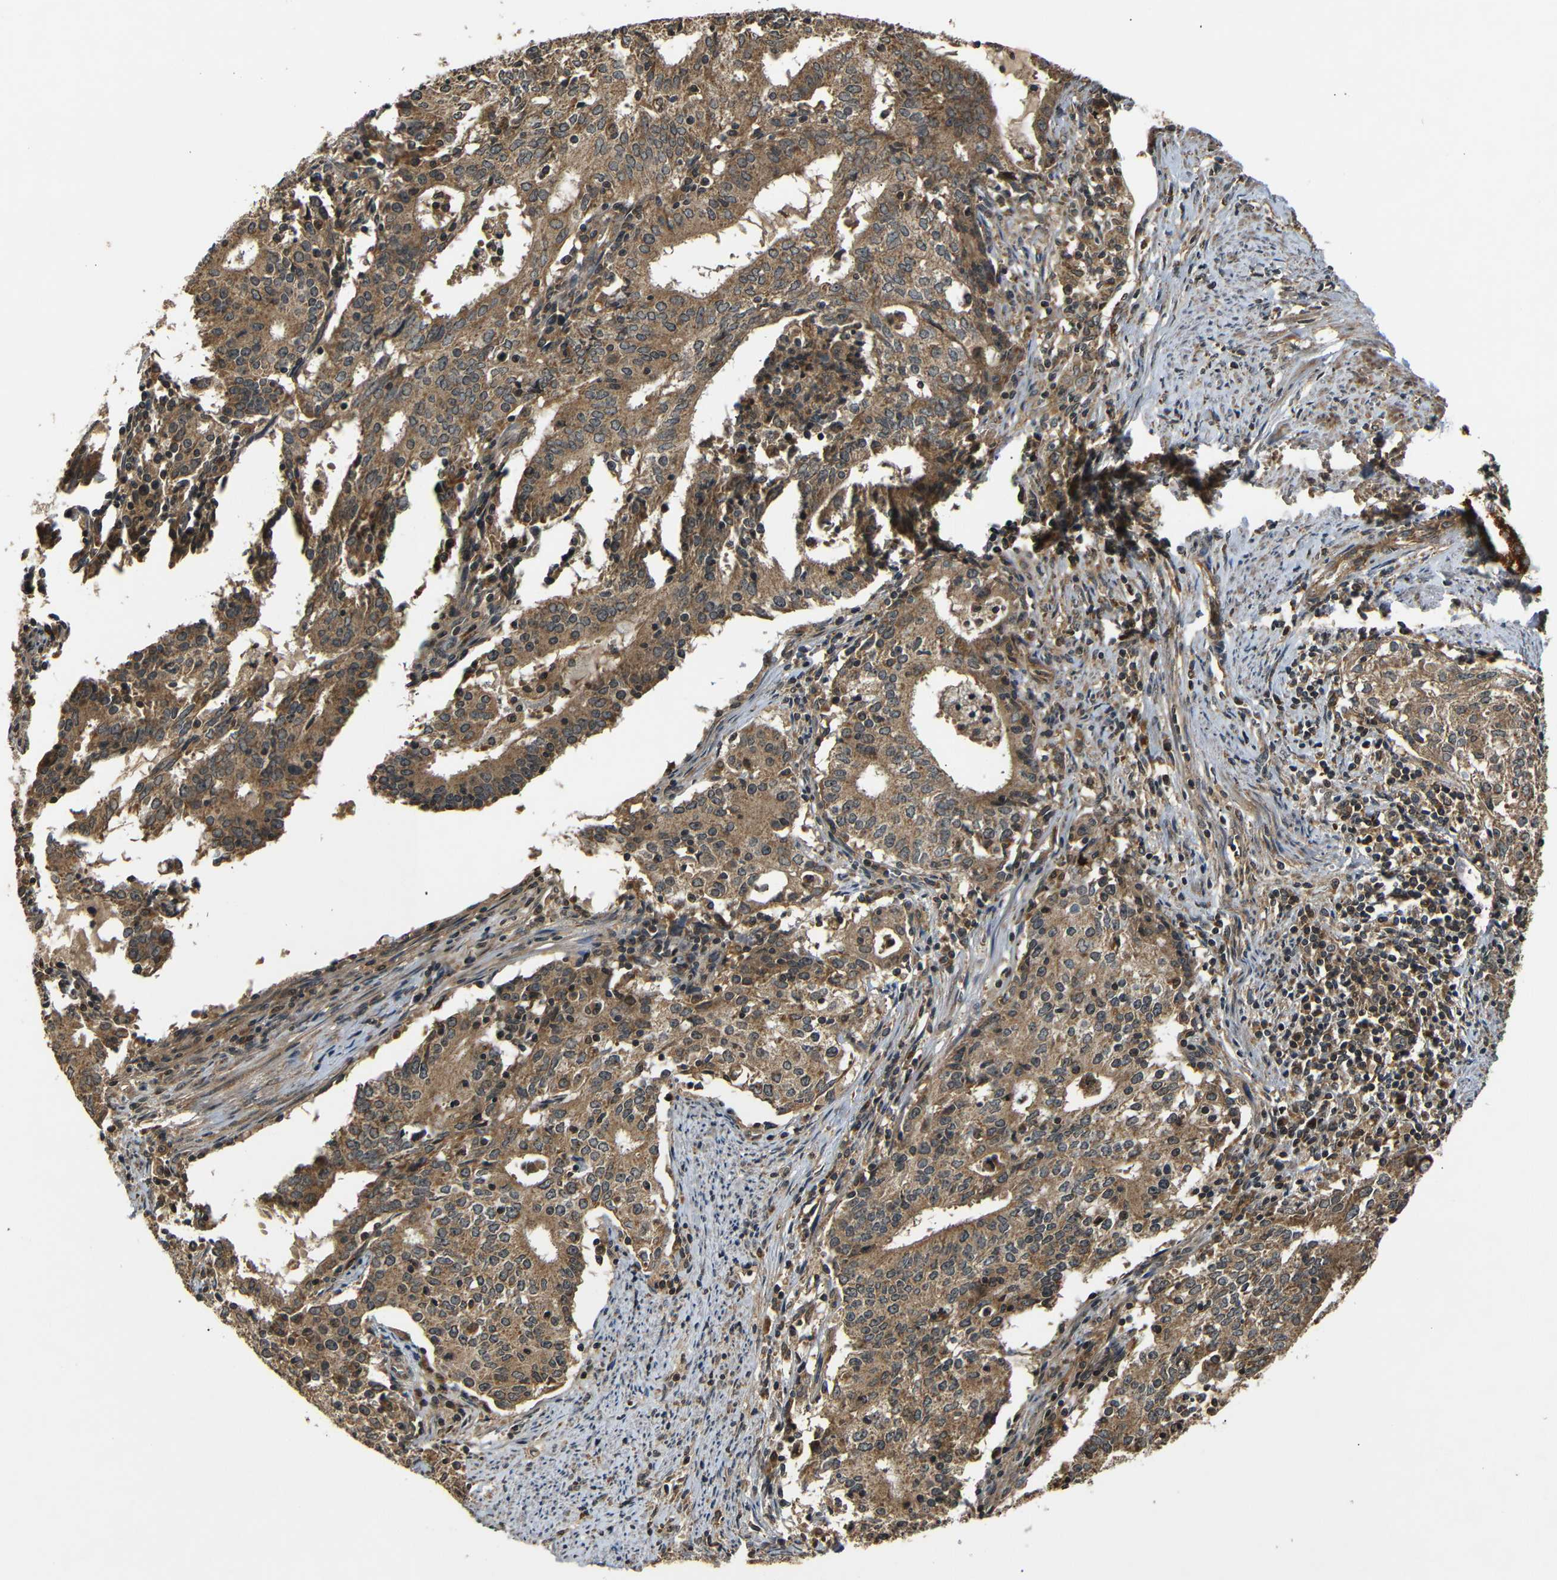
{"staining": {"intensity": "moderate", "quantity": ">75%", "location": "cytoplasmic/membranous"}, "tissue": "cervical cancer", "cell_type": "Tumor cells", "image_type": "cancer", "snomed": [{"axis": "morphology", "description": "Adenocarcinoma, NOS"}, {"axis": "topography", "description": "Cervix"}], "caption": "Protein expression analysis of cervical cancer (adenocarcinoma) displays moderate cytoplasmic/membranous expression in about >75% of tumor cells. (Brightfield microscopy of DAB IHC at high magnification).", "gene": "TANK", "patient": {"sex": "female", "age": 44}}